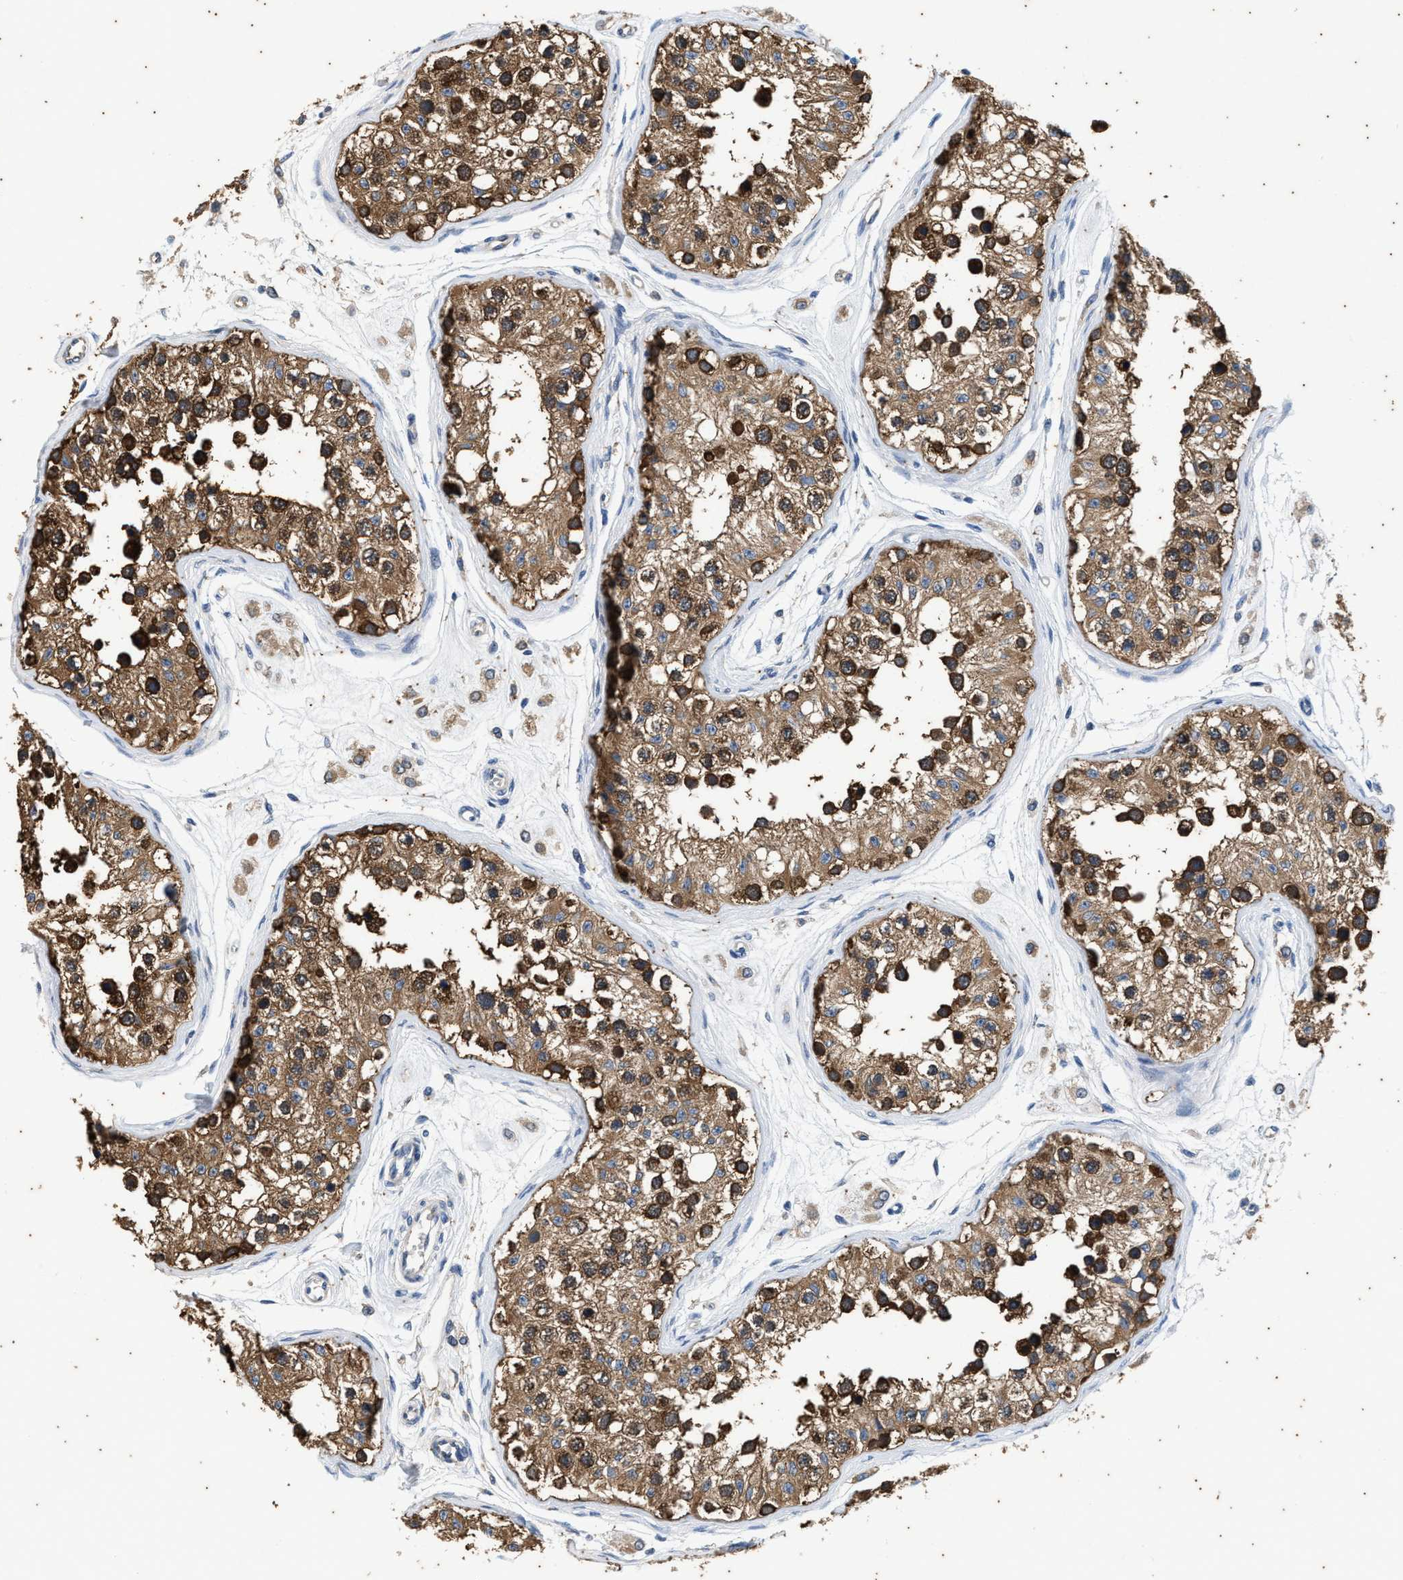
{"staining": {"intensity": "strong", "quantity": ">75%", "location": "cytoplasmic/membranous"}, "tissue": "testis", "cell_type": "Cells in seminiferous ducts", "image_type": "normal", "snomed": [{"axis": "morphology", "description": "Normal tissue, NOS"}, {"axis": "morphology", "description": "Adenocarcinoma, metastatic, NOS"}, {"axis": "topography", "description": "Testis"}], "caption": "Protein staining demonstrates strong cytoplasmic/membranous staining in about >75% of cells in seminiferous ducts in normal testis.", "gene": "COX19", "patient": {"sex": "male", "age": 26}}